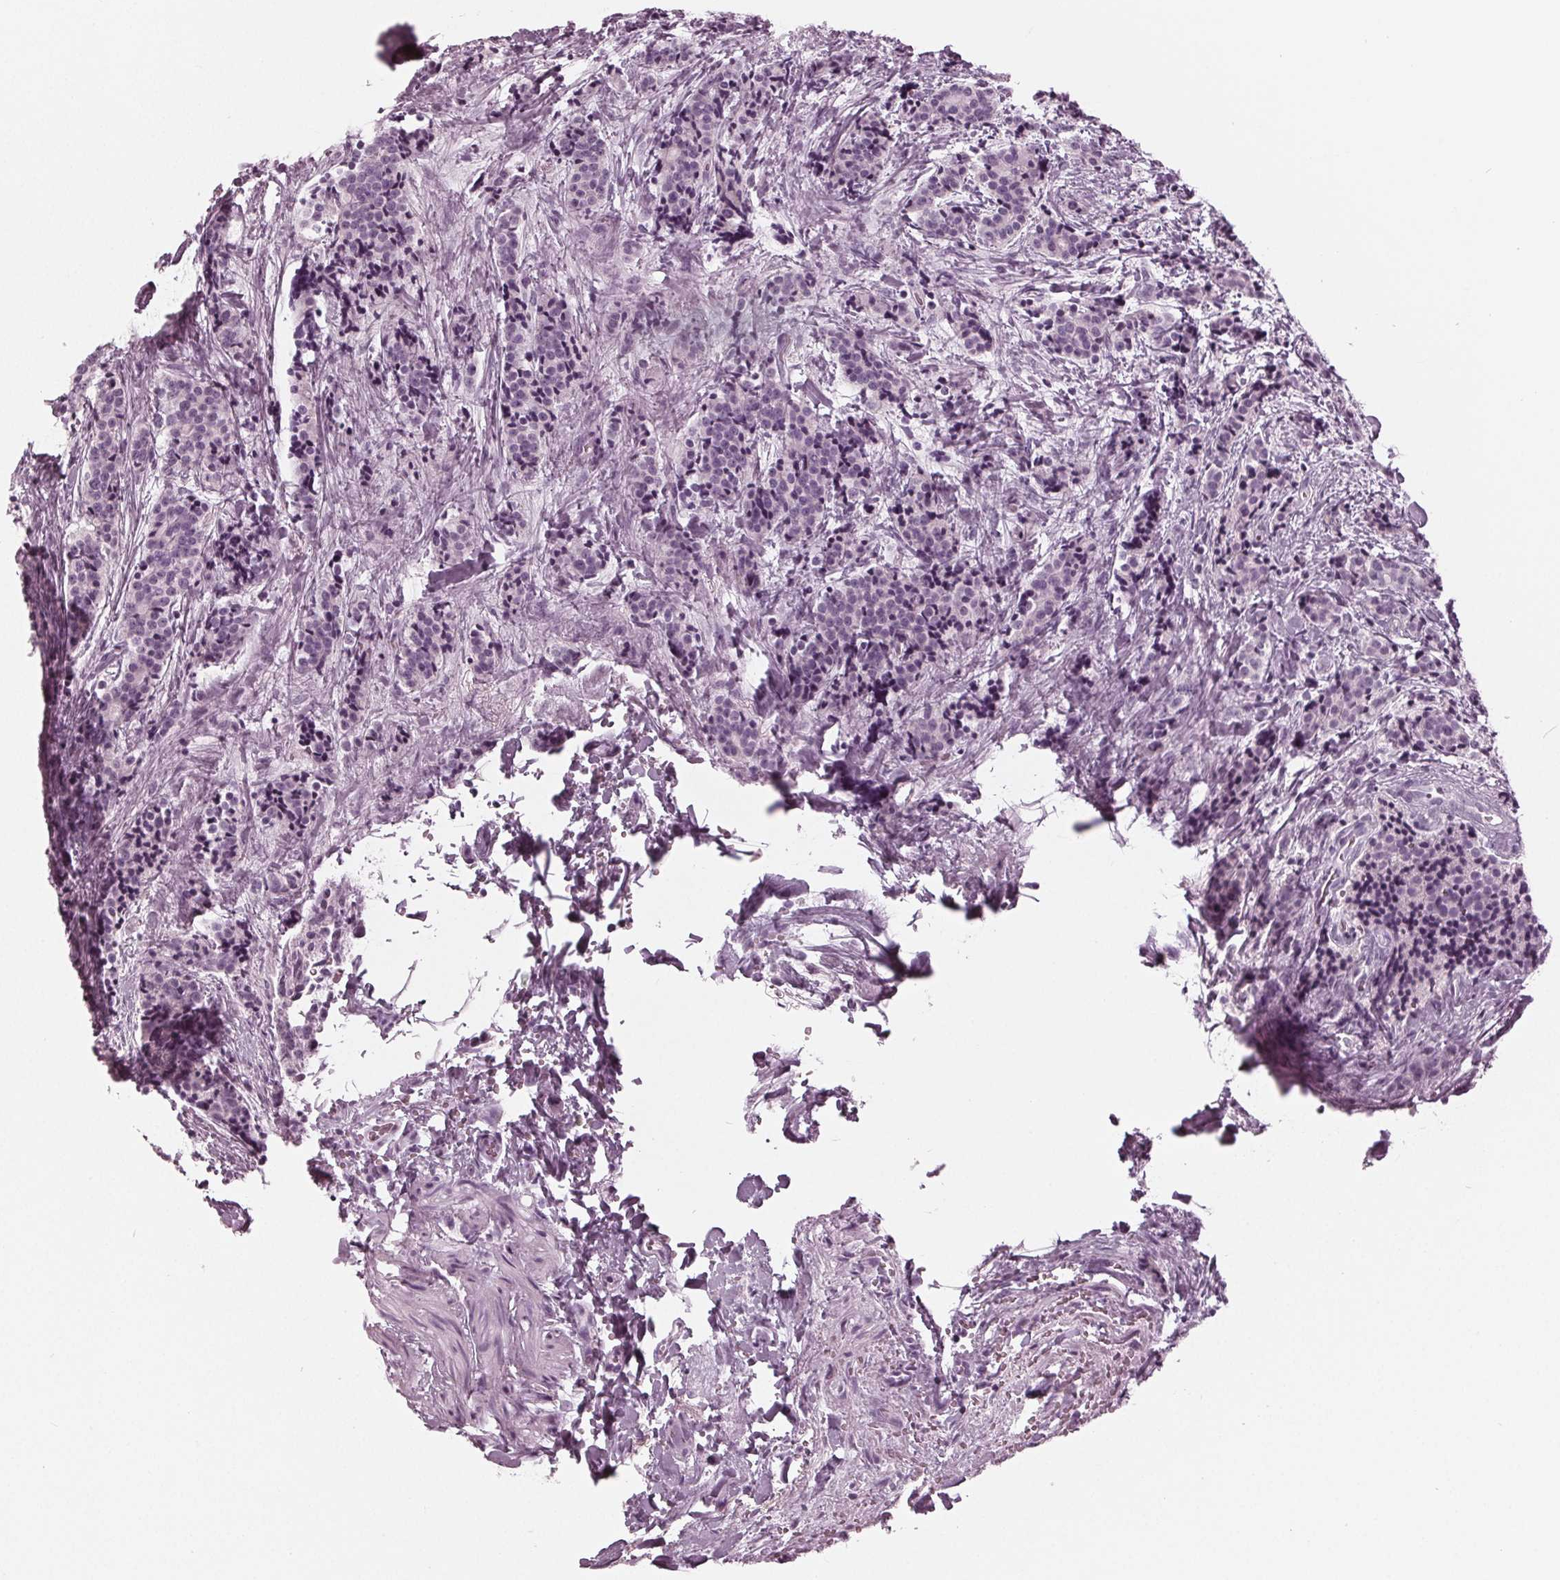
{"staining": {"intensity": "negative", "quantity": "none", "location": "none"}, "tissue": "carcinoid", "cell_type": "Tumor cells", "image_type": "cancer", "snomed": [{"axis": "morphology", "description": "Carcinoid, malignant, NOS"}, {"axis": "topography", "description": "Small intestine"}], "caption": "A photomicrograph of carcinoid (malignant) stained for a protein demonstrates no brown staining in tumor cells.", "gene": "KRT28", "patient": {"sex": "female", "age": 73}}